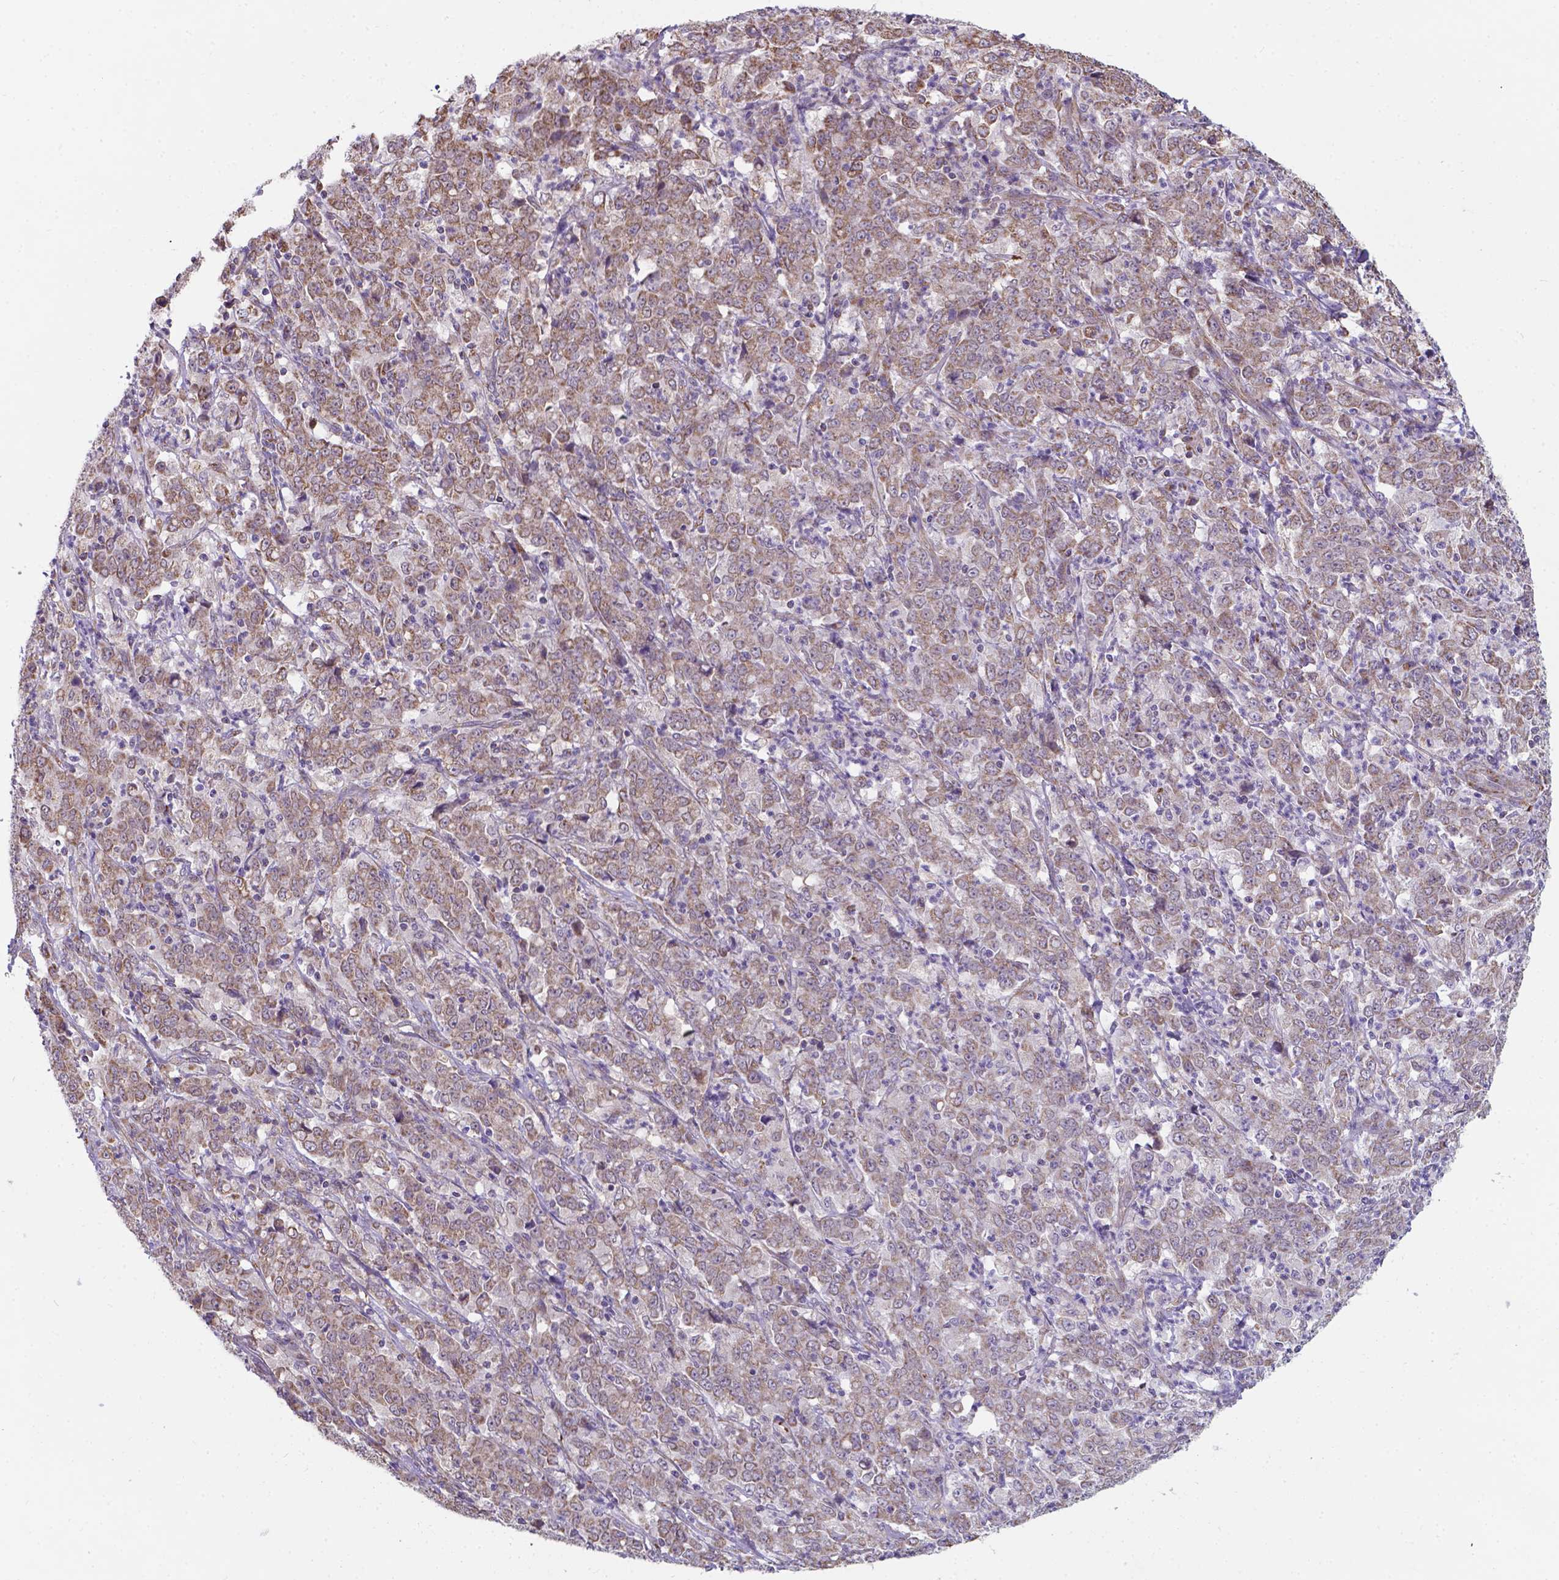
{"staining": {"intensity": "weak", "quantity": ">75%", "location": "cytoplasmic/membranous"}, "tissue": "stomach cancer", "cell_type": "Tumor cells", "image_type": "cancer", "snomed": [{"axis": "morphology", "description": "Adenocarcinoma, NOS"}, {"axis": "topography", "description": "Stomach, lower"}], "caption": "Protein expression analysis of stomach cancer (adenocarcinoma) demonstrates weak cytoplasmic/membranous expression in about >75% of tumor cells. (DAB IHC with brightfield microscopy, high magnification).", "gene": "FAM114A1", "patient": {"sex": "female", "age": 71}}